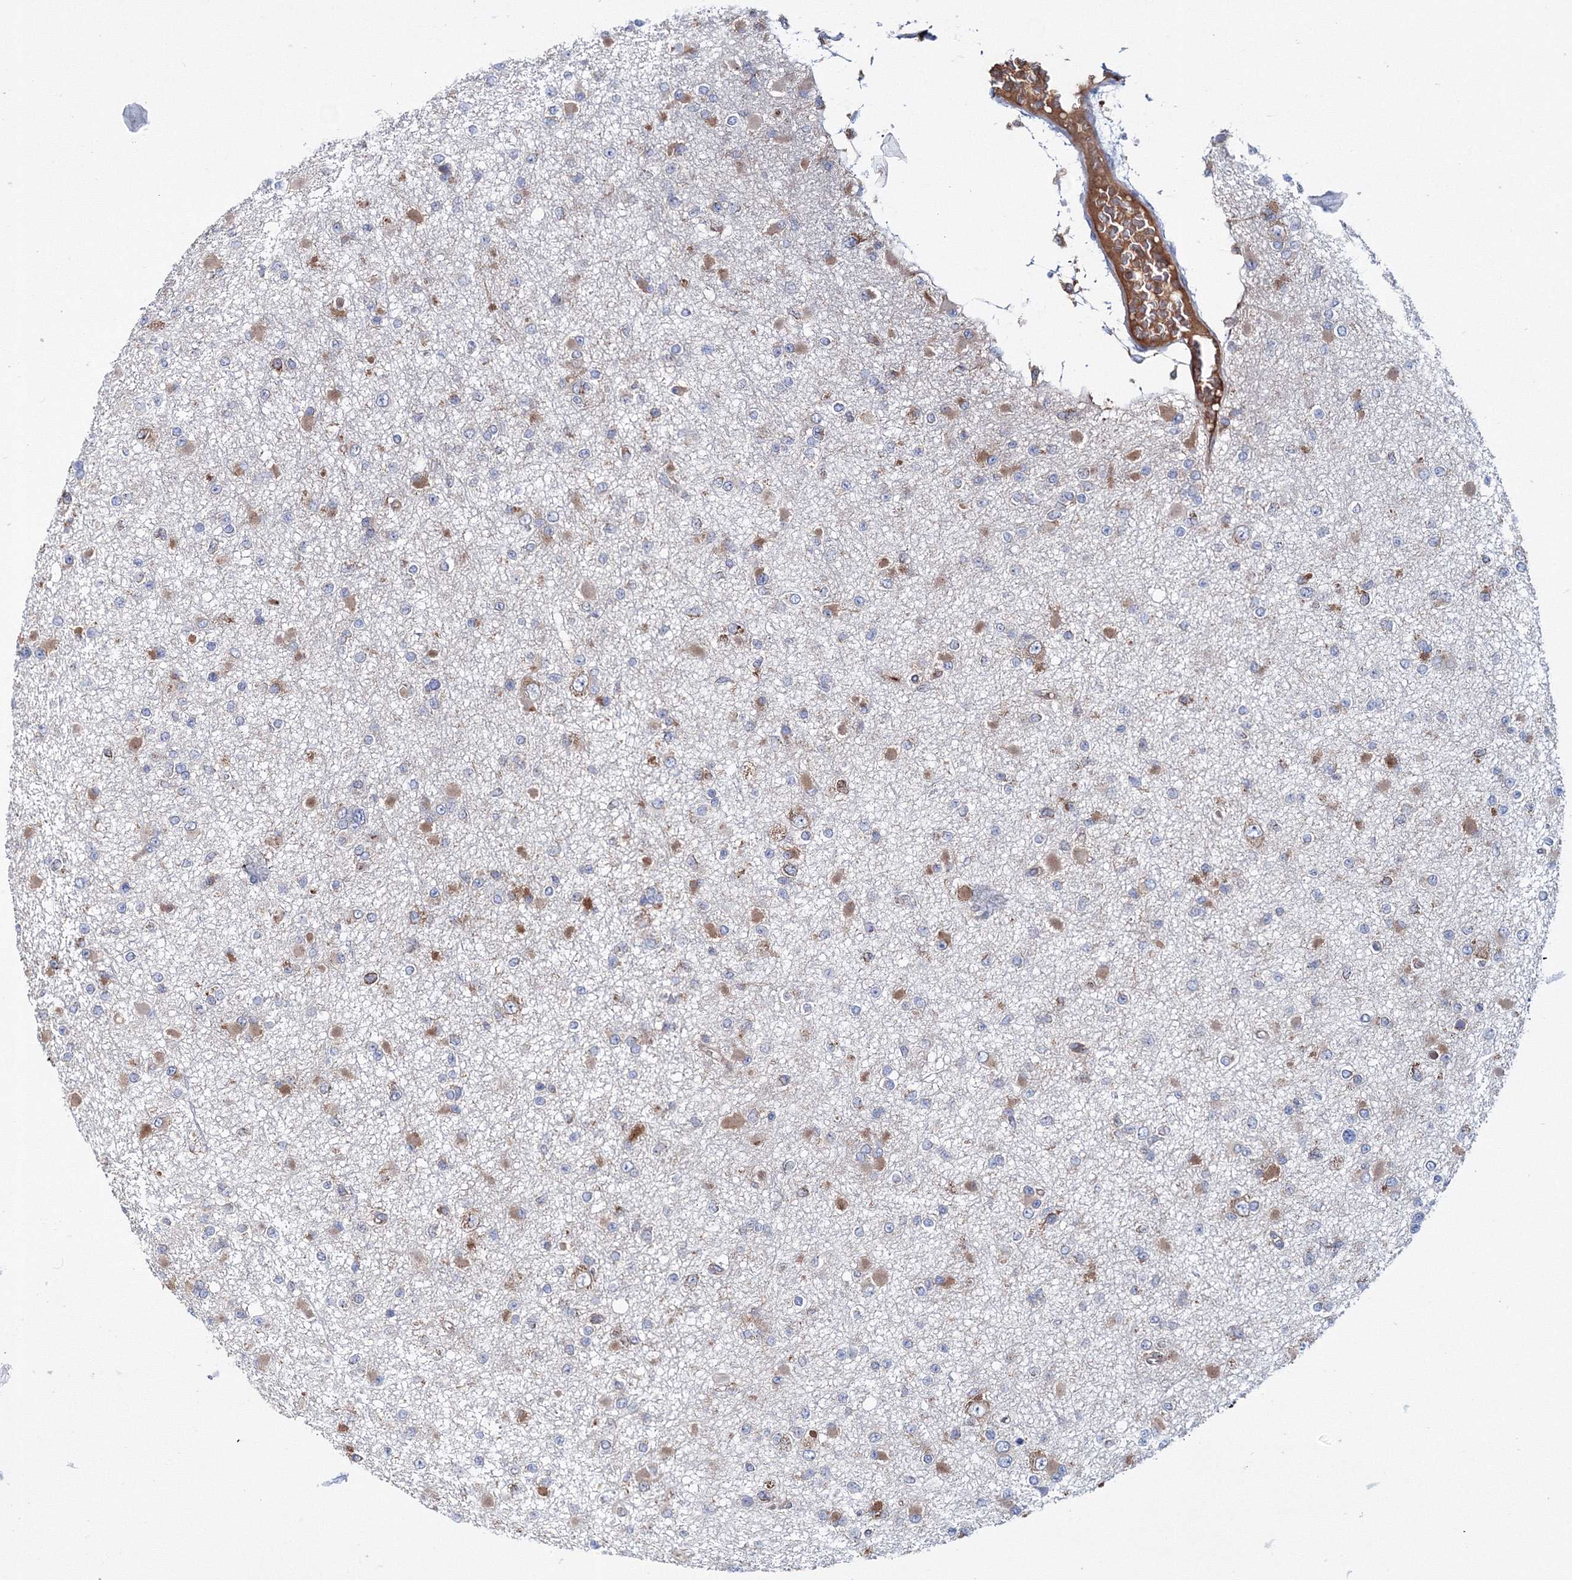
{"staining": {"intensity": "weak", "quantity": "<25%", "location": "cytoplasmic/membranous"}, "tissue": "glioma", "cell_type": "Tumor cells", "image_type": "cancer", "snomed": [{"axis": "morphology", "description": "Glioma, malignant, Low grade"}, {"axis": "topography", "description": "Brain"}], "caption": "An immunohistochemistry micrograph of malignant glioma (low-grade) is shown. There is no staining in tumor cells of malignant glioma (low-grade).", "gene": "VPS8", "patient": {"sex": "female", "age": 22}}